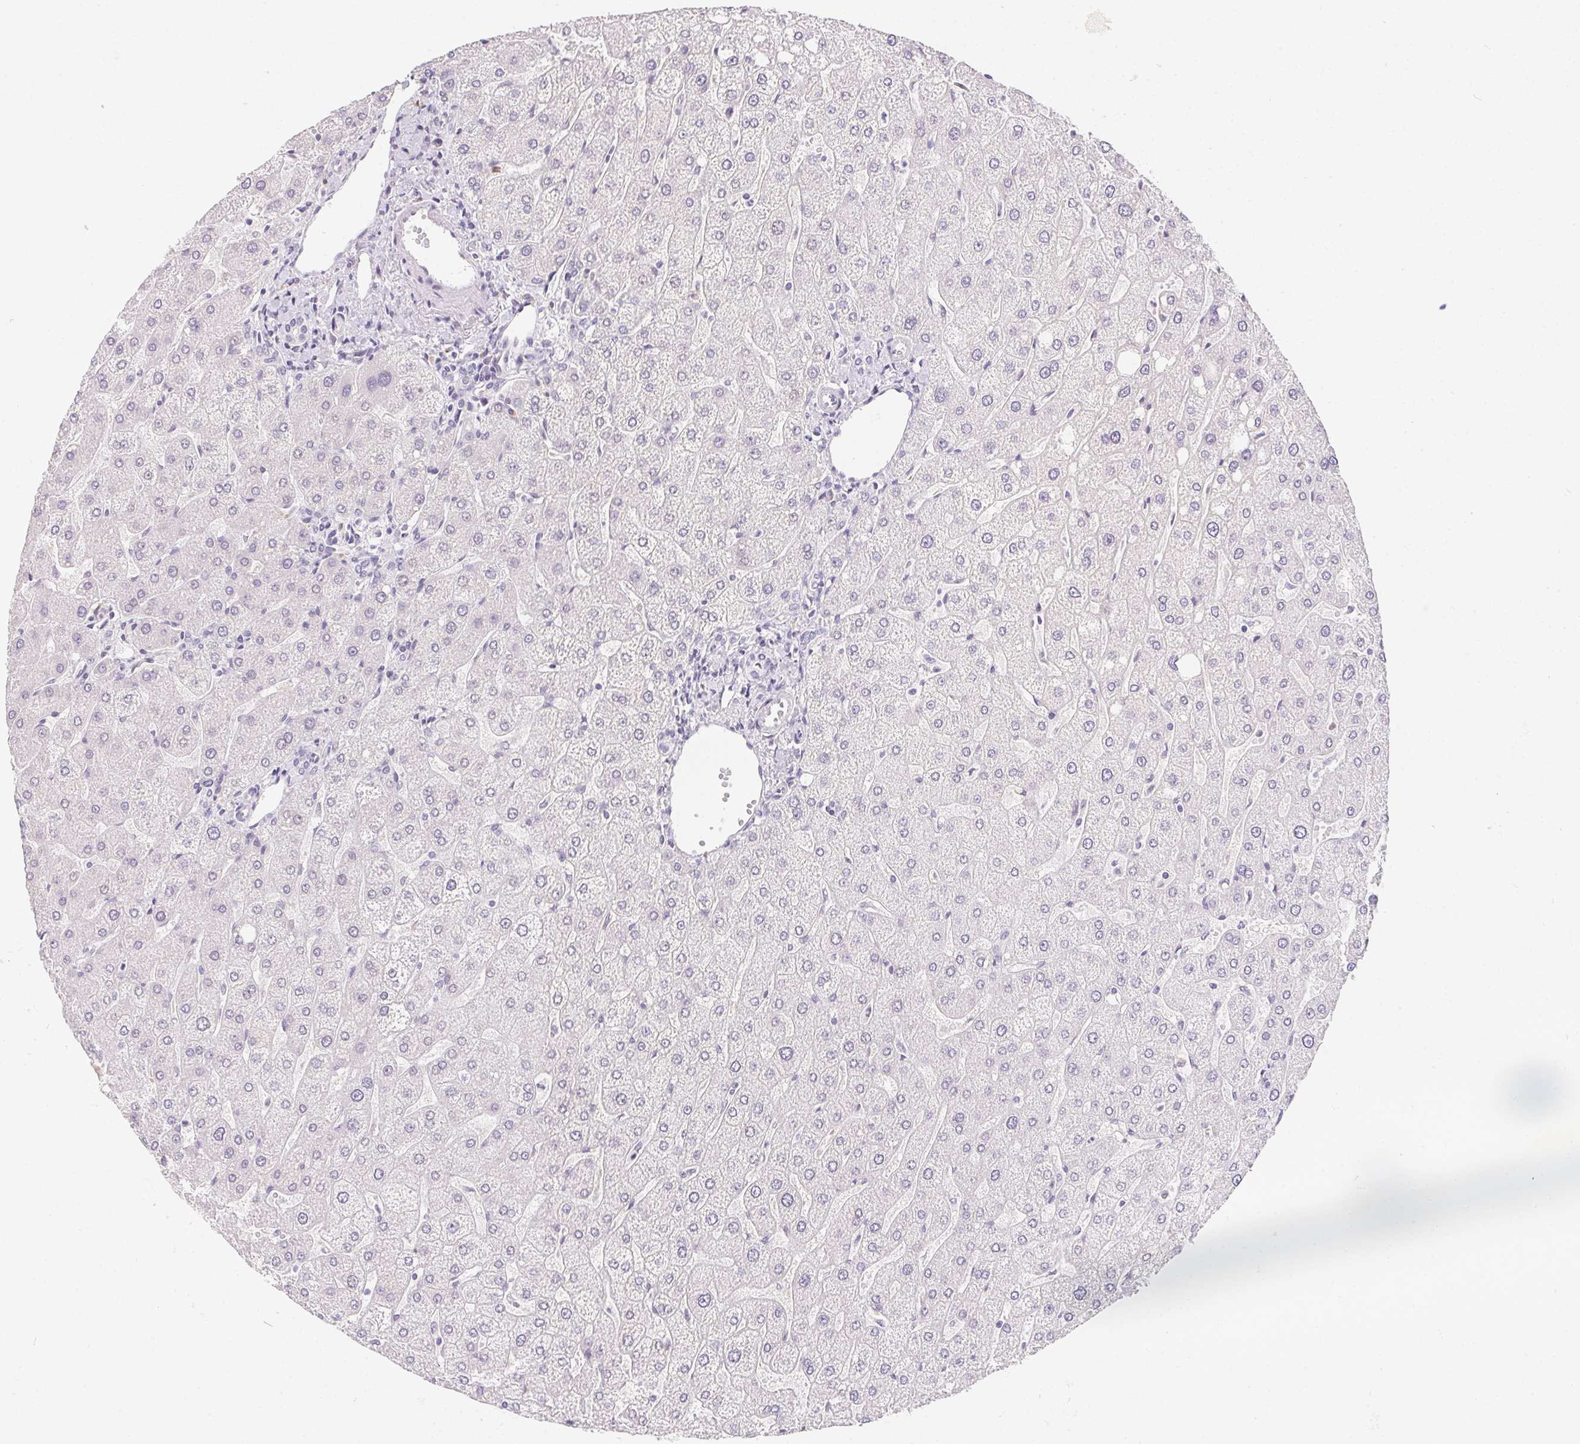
{"staining": {"intensity": "negative", "quantity": "none", "location": "none"}, "tissue": "liver", "cell_type": "Cholangiocytes", "image_type": "normal", "snomed": [{"axis": "morphology", "description": "Normal tissue, NOS"}, {"axis": "topography", "description": "Liver"}], "caption": "Immunohistochemistry (IHC) photomicrograph of benign liver: liver stained with DAB displays no significant protein expression in cholangiocytes. (DAB immunohistochemistry (IHC), high magnification).", "gene": "MORC1", "patient": {"sex": "male", "age": 67}}